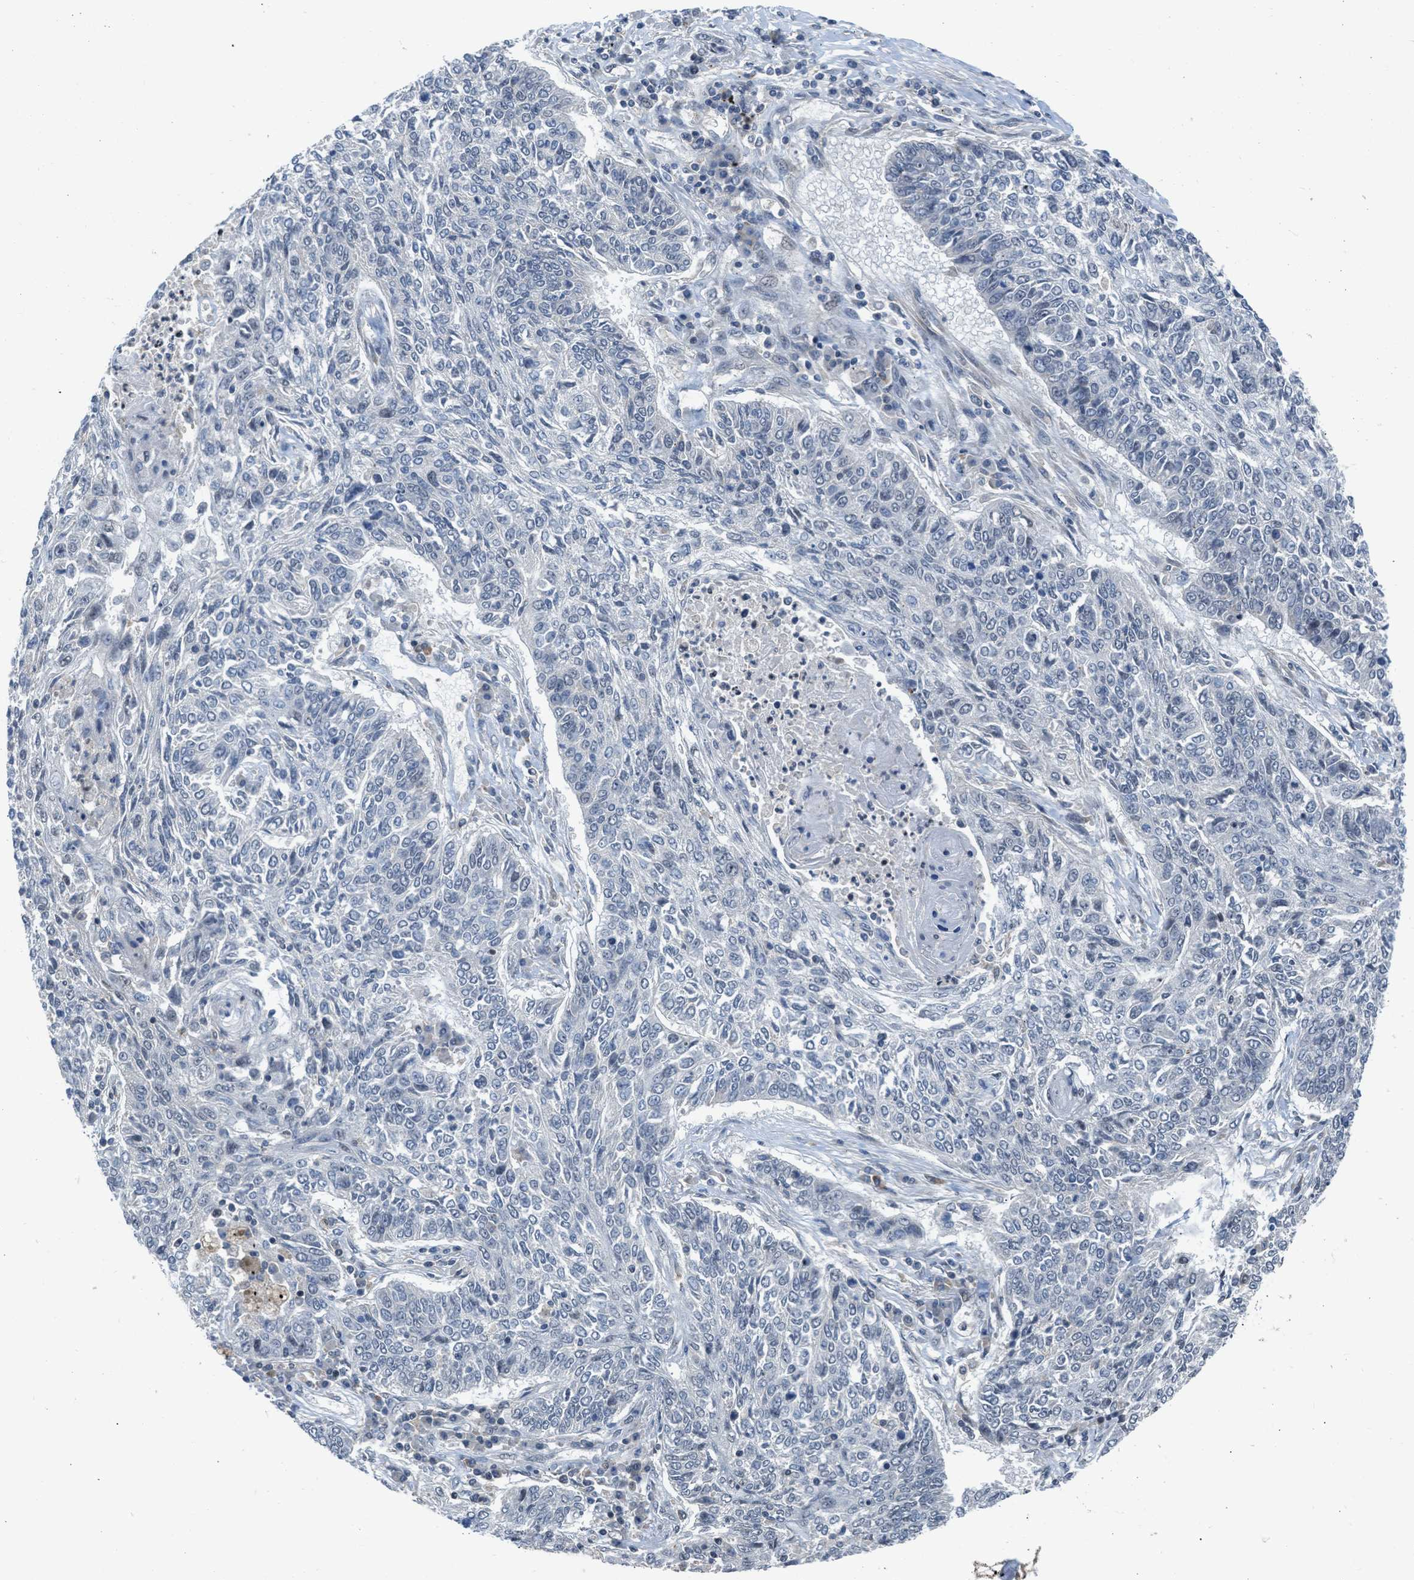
{"staining": {"intensity": "negative", "quantity": "none", "location": "none"}, "tissue": "lung cancer", "cell_type": "Tumor cells", "image_type": "cancer", "snomed": [{"axis": "morphology", "description": "Normal tissue, NOS"}, {"axis": "morphology", "description": "Squamous cell carcinoma, NOS"}, {"axis": "topography", "description": "Cartilage tissue"}, {"axis": "topography", "description": "Bronchus"}, {"axis": "topography", "description": "Lung"}], "caption": "Tumor cells show no significant expression in lung squamous cell carcinoma.", "gene": "TTBK2", "patient": {"sex": "female", "age": 49}}